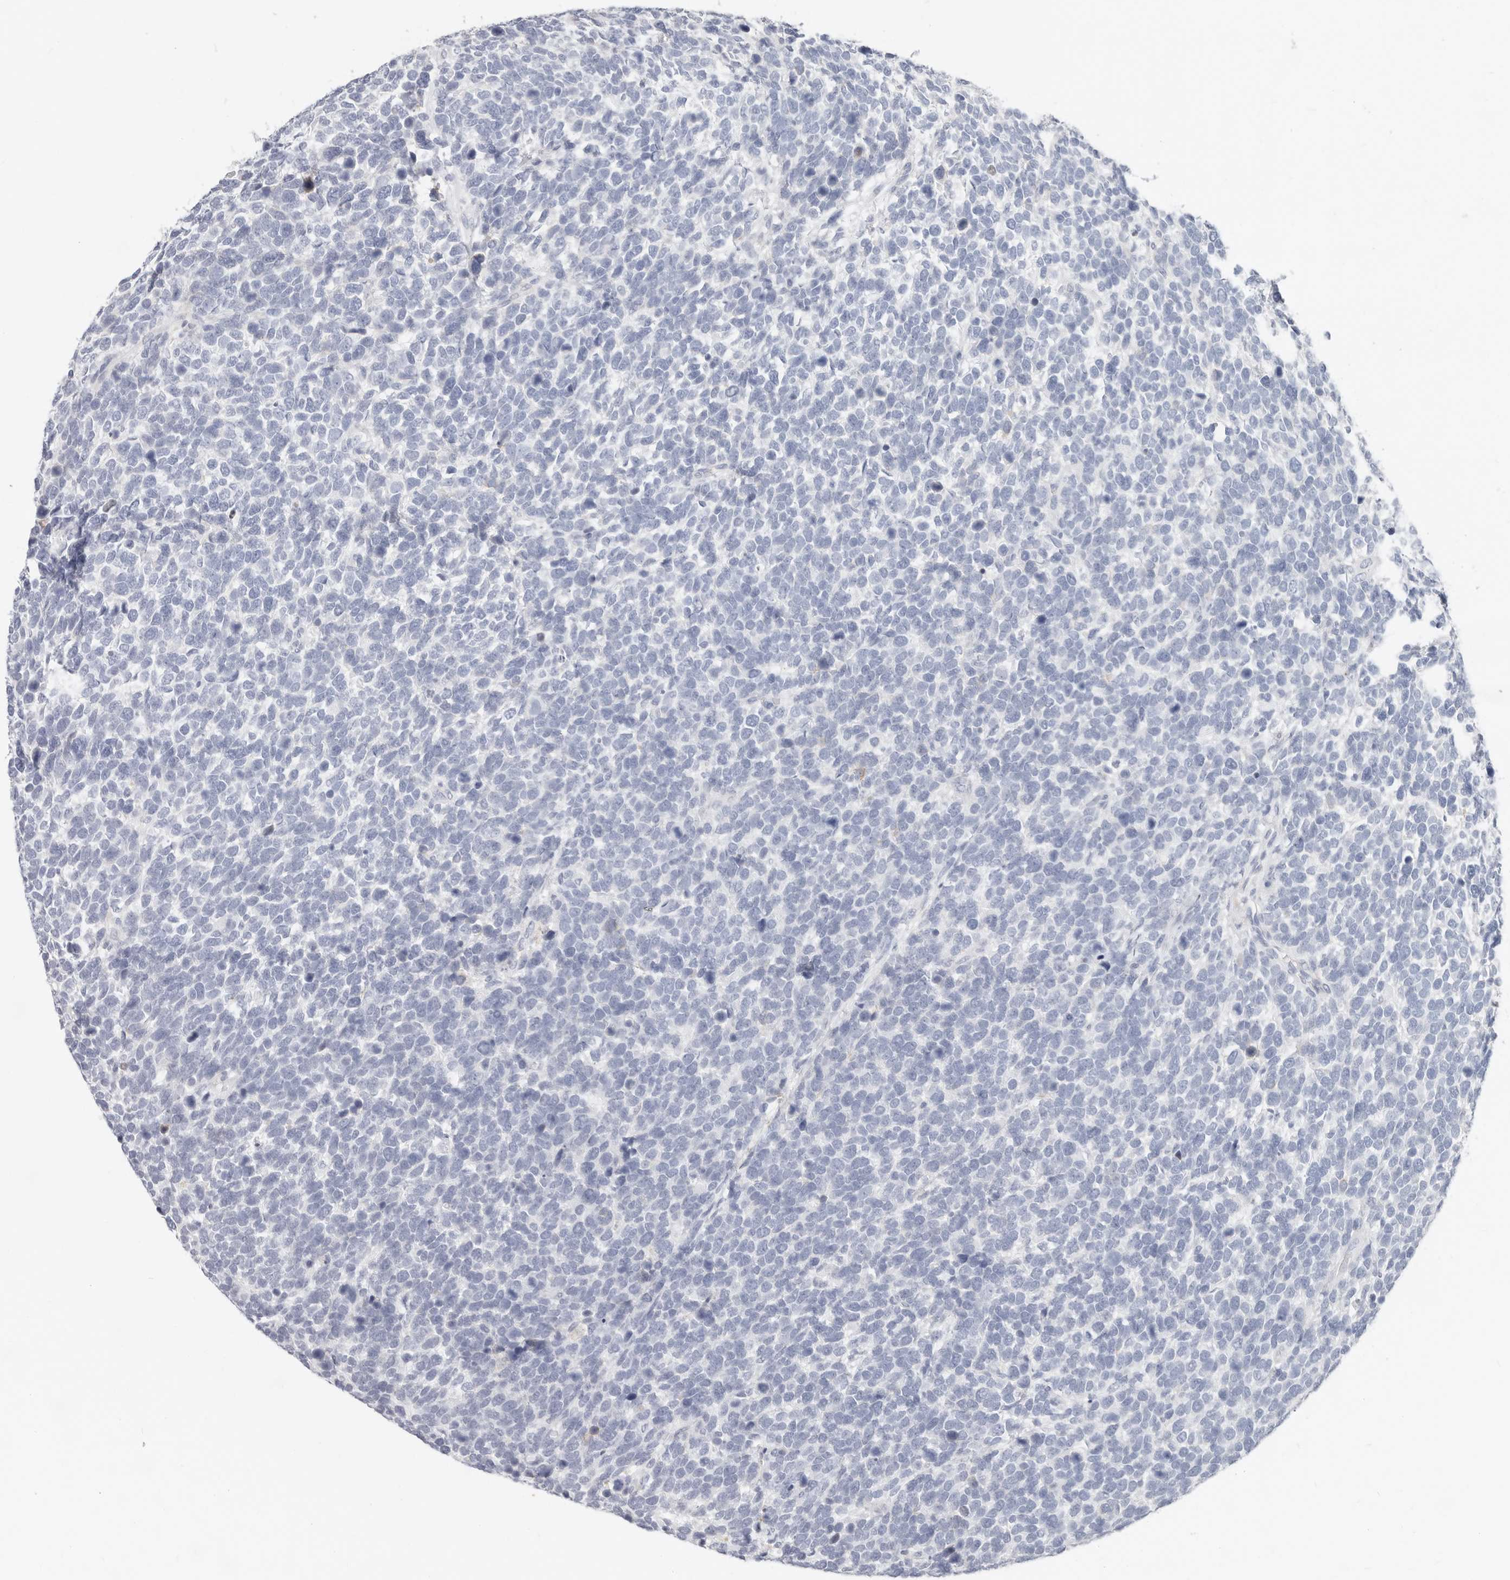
{"staining": {"intensity": "negative", "quantity": "none", "location": "none"}, "tissue": "urothelial cancer", "cell_type": "Tumor cells", "image_type": "cancer", "snomed": [{"axis": "morphology", "description": "Urothelial carcinoma, High grade"}, {"axis": "topography", "description": "Urinary bladder"}], "caption": "Image shows no significant protein positivity in tumor cells of urothelial cancer.", "gene": "ZRANB1", "patient": {"sex": "female", "age": 82}}